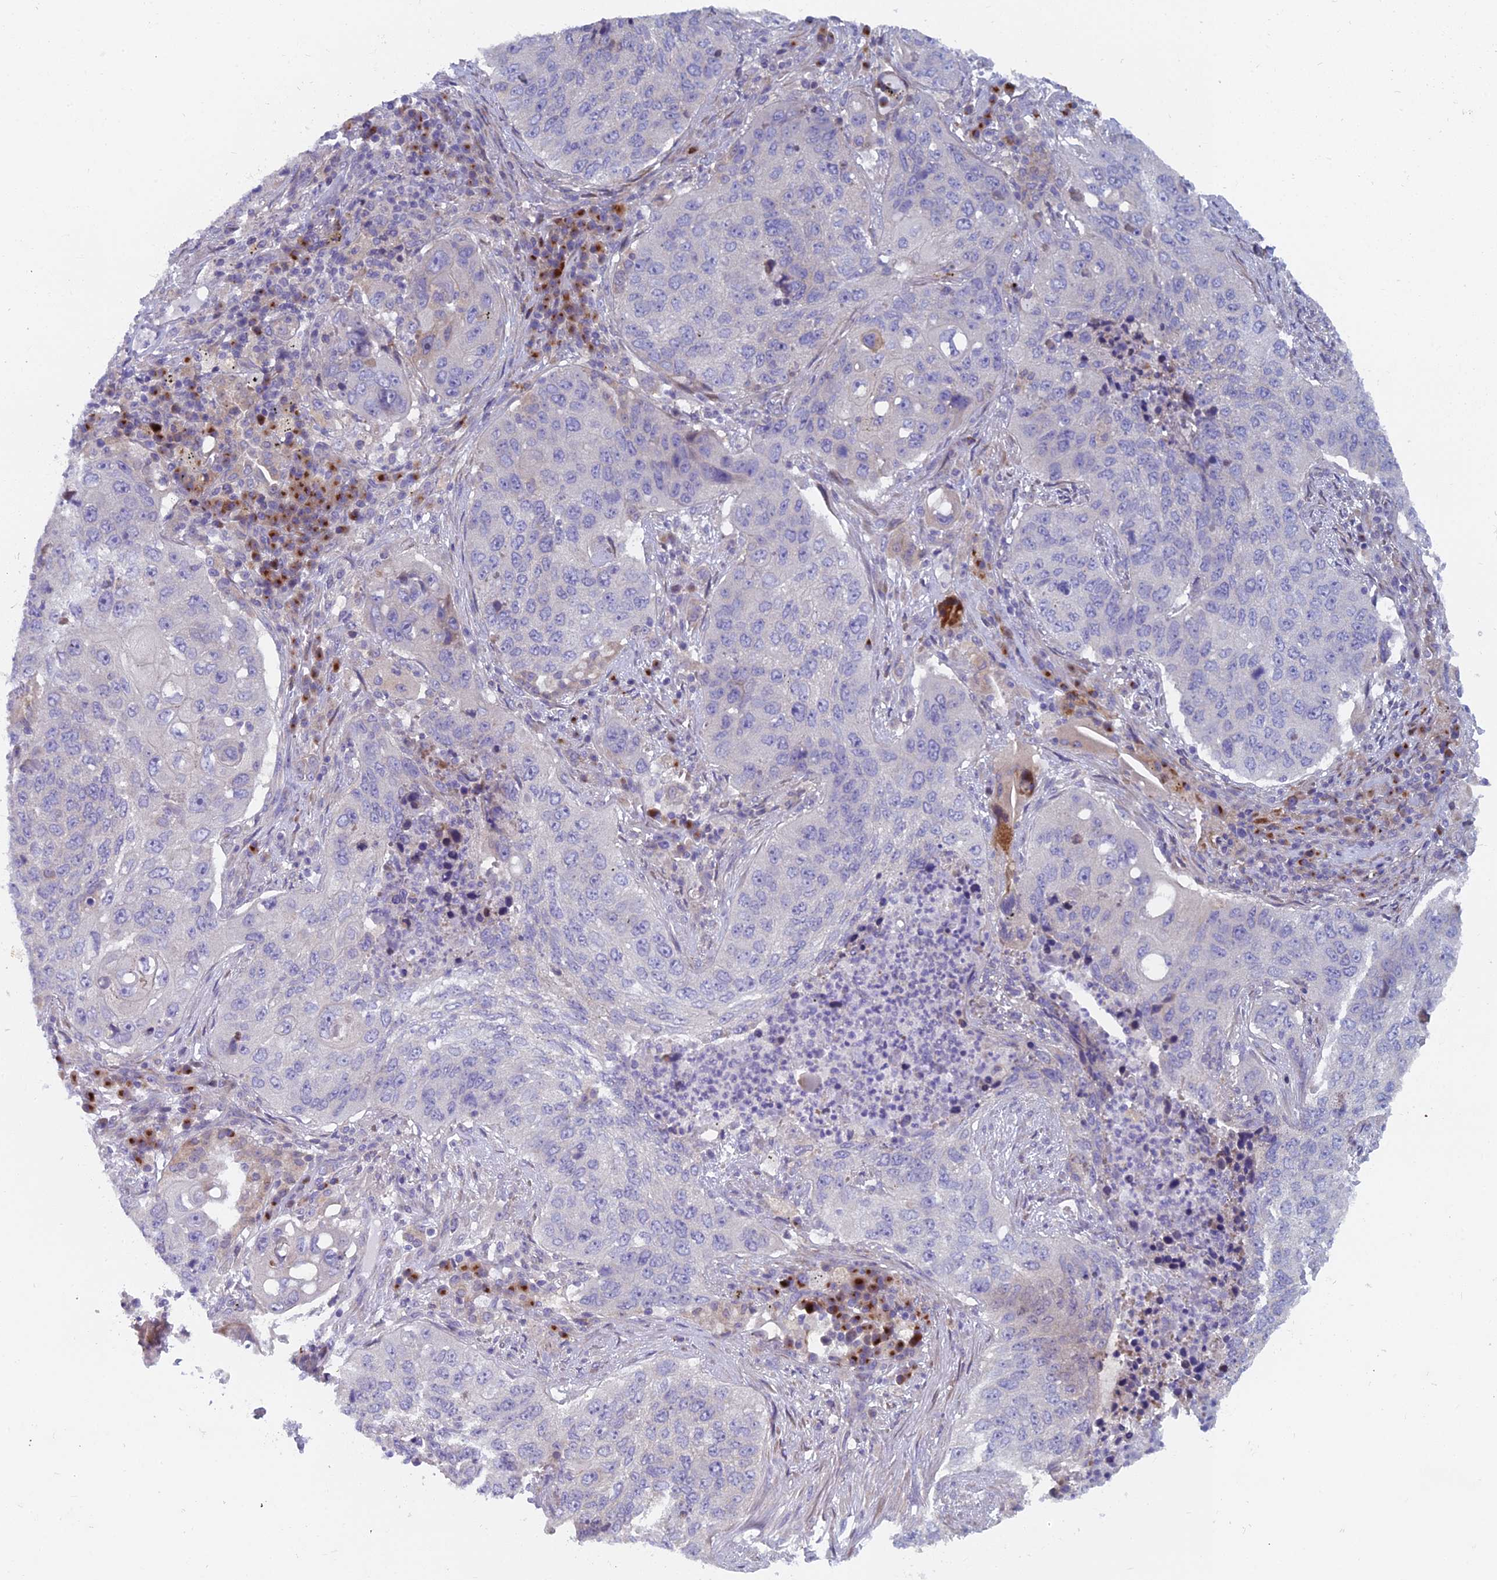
{"staining": {"intensity": "negative", "quantity": "none", "location": "none"}, "tissue": "lung cancer", "cell_type": "Tumor cells", "image_type": "cancer", "snomed": [{"axis": "morphology", "description": "Squamous cell carcinoma, NOS"}, {"axis": "topography", "description": "Lung"}], "caption": "Immunohistochemistry photomicrograph of neoplastic tissue: human squamous cell carcinoma (lung) stained with DAB reveals no significant protein positivity in tumor cells.", "gene": "B9D2", "patient": {"sex": "female", "age": 63}}